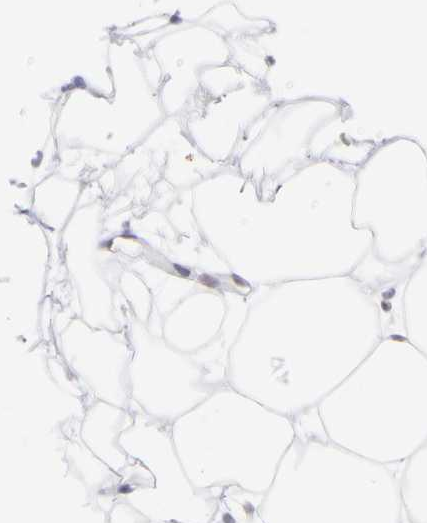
{"staining": {"intensity": "negative", "quantity": "none", "location": "none"}, "tissue": "adipose tissue", "cell_type": "Adipocytes", "image_type": "normal", "snomed": [{"axis": "morphology", "description": "Normal tissue, NOS"}, {"axis": "topography", "description": "Breast"}], "caption": "A histopathology image of adipose tissue stained for a protein shows no brown staining in adipocytes.", "gene": "OAS1", "patient": {"sex": "female", "age": 22}}